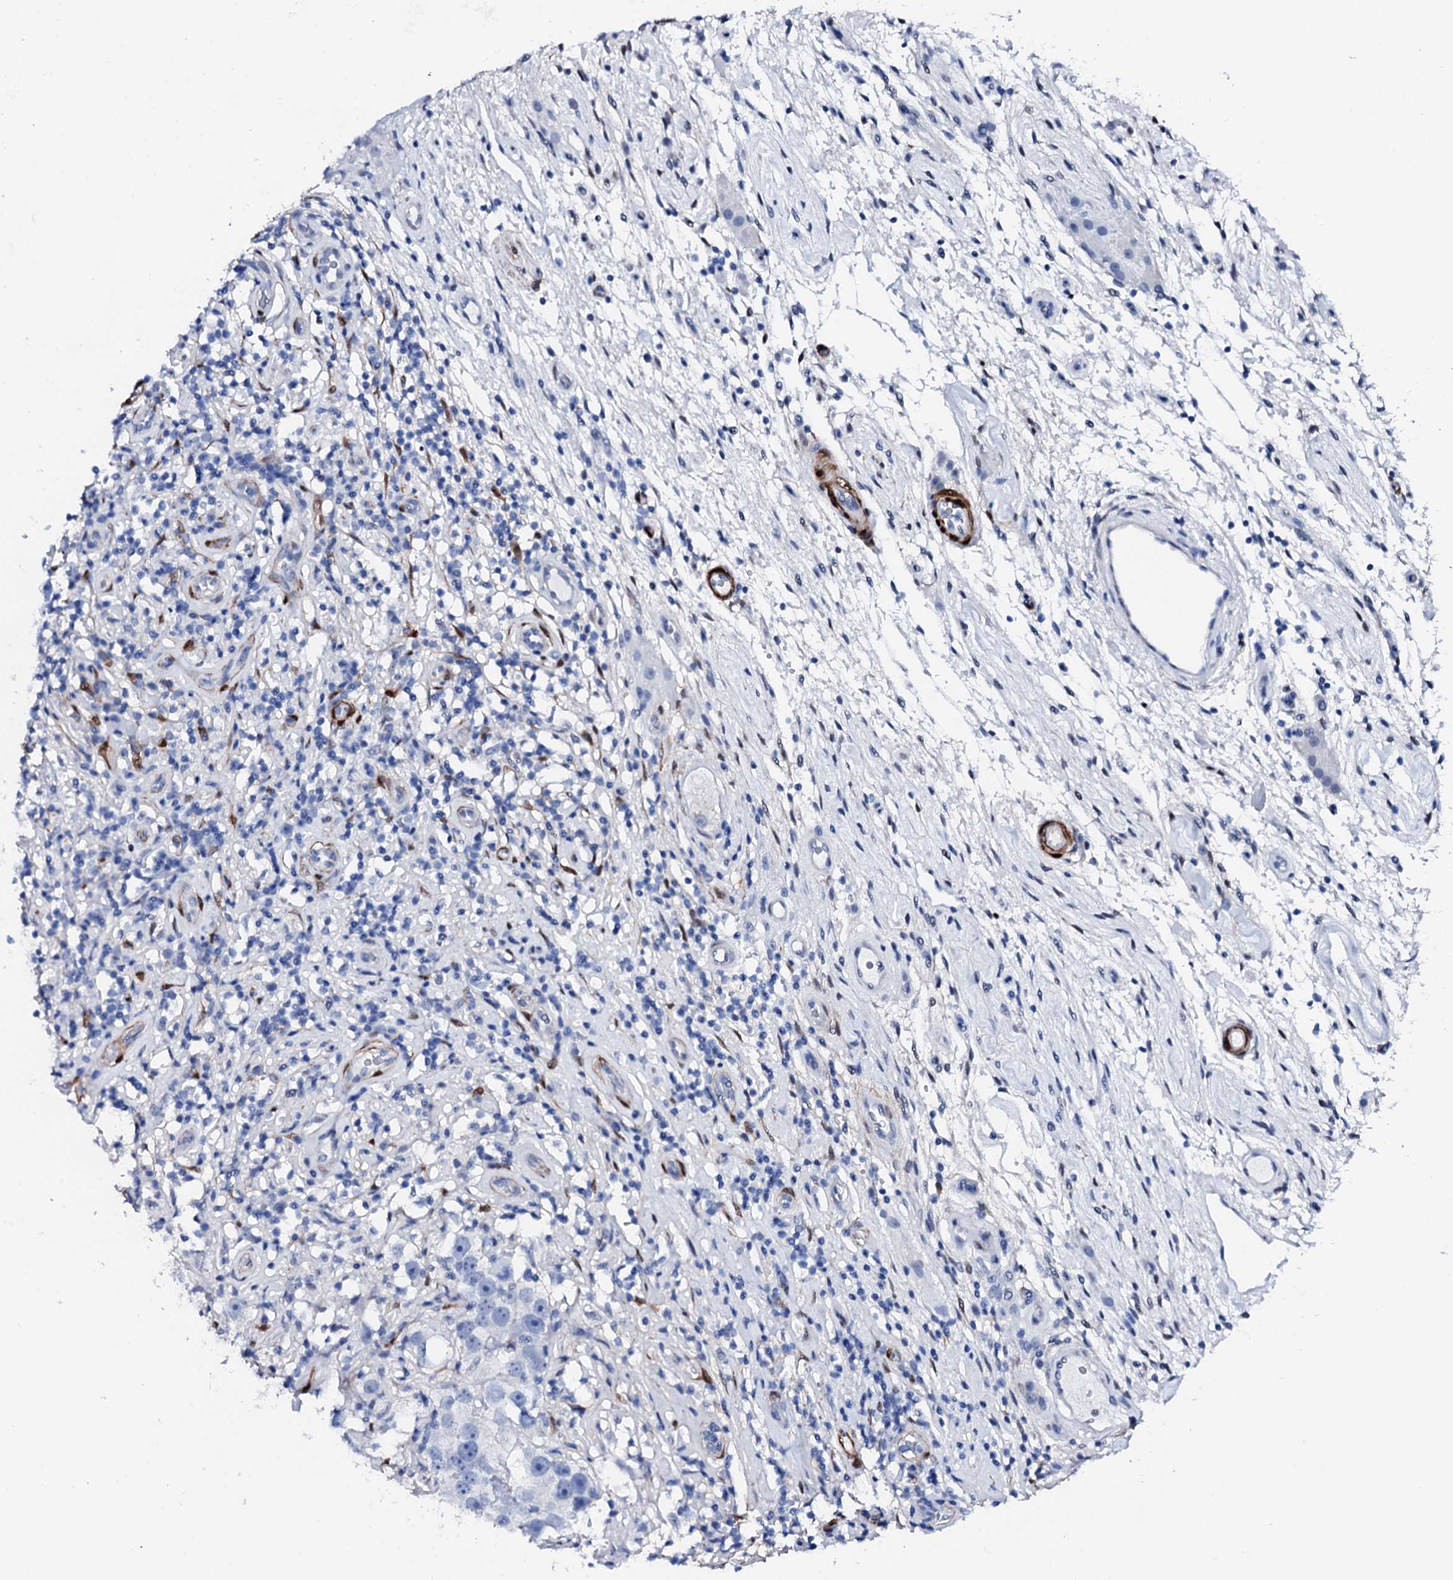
{"staining": {"intensity": "negative", "quantity": "none", "location": "none"}, "tissue": "testis cancer", "cell_type": "Tumor cells", "image_type": "cancer", "snomed": [{"axis": "morphology", "description": "Seminoma, NOS"}, {"axis": "topography", "description": "Testis"}], "caption": "Testis cancer stained for a protein using immunohistochemistry exhibits no positivity tumor cells.", "gene": "NRIP2", "patient": {"sex": "male", "age": 49}}